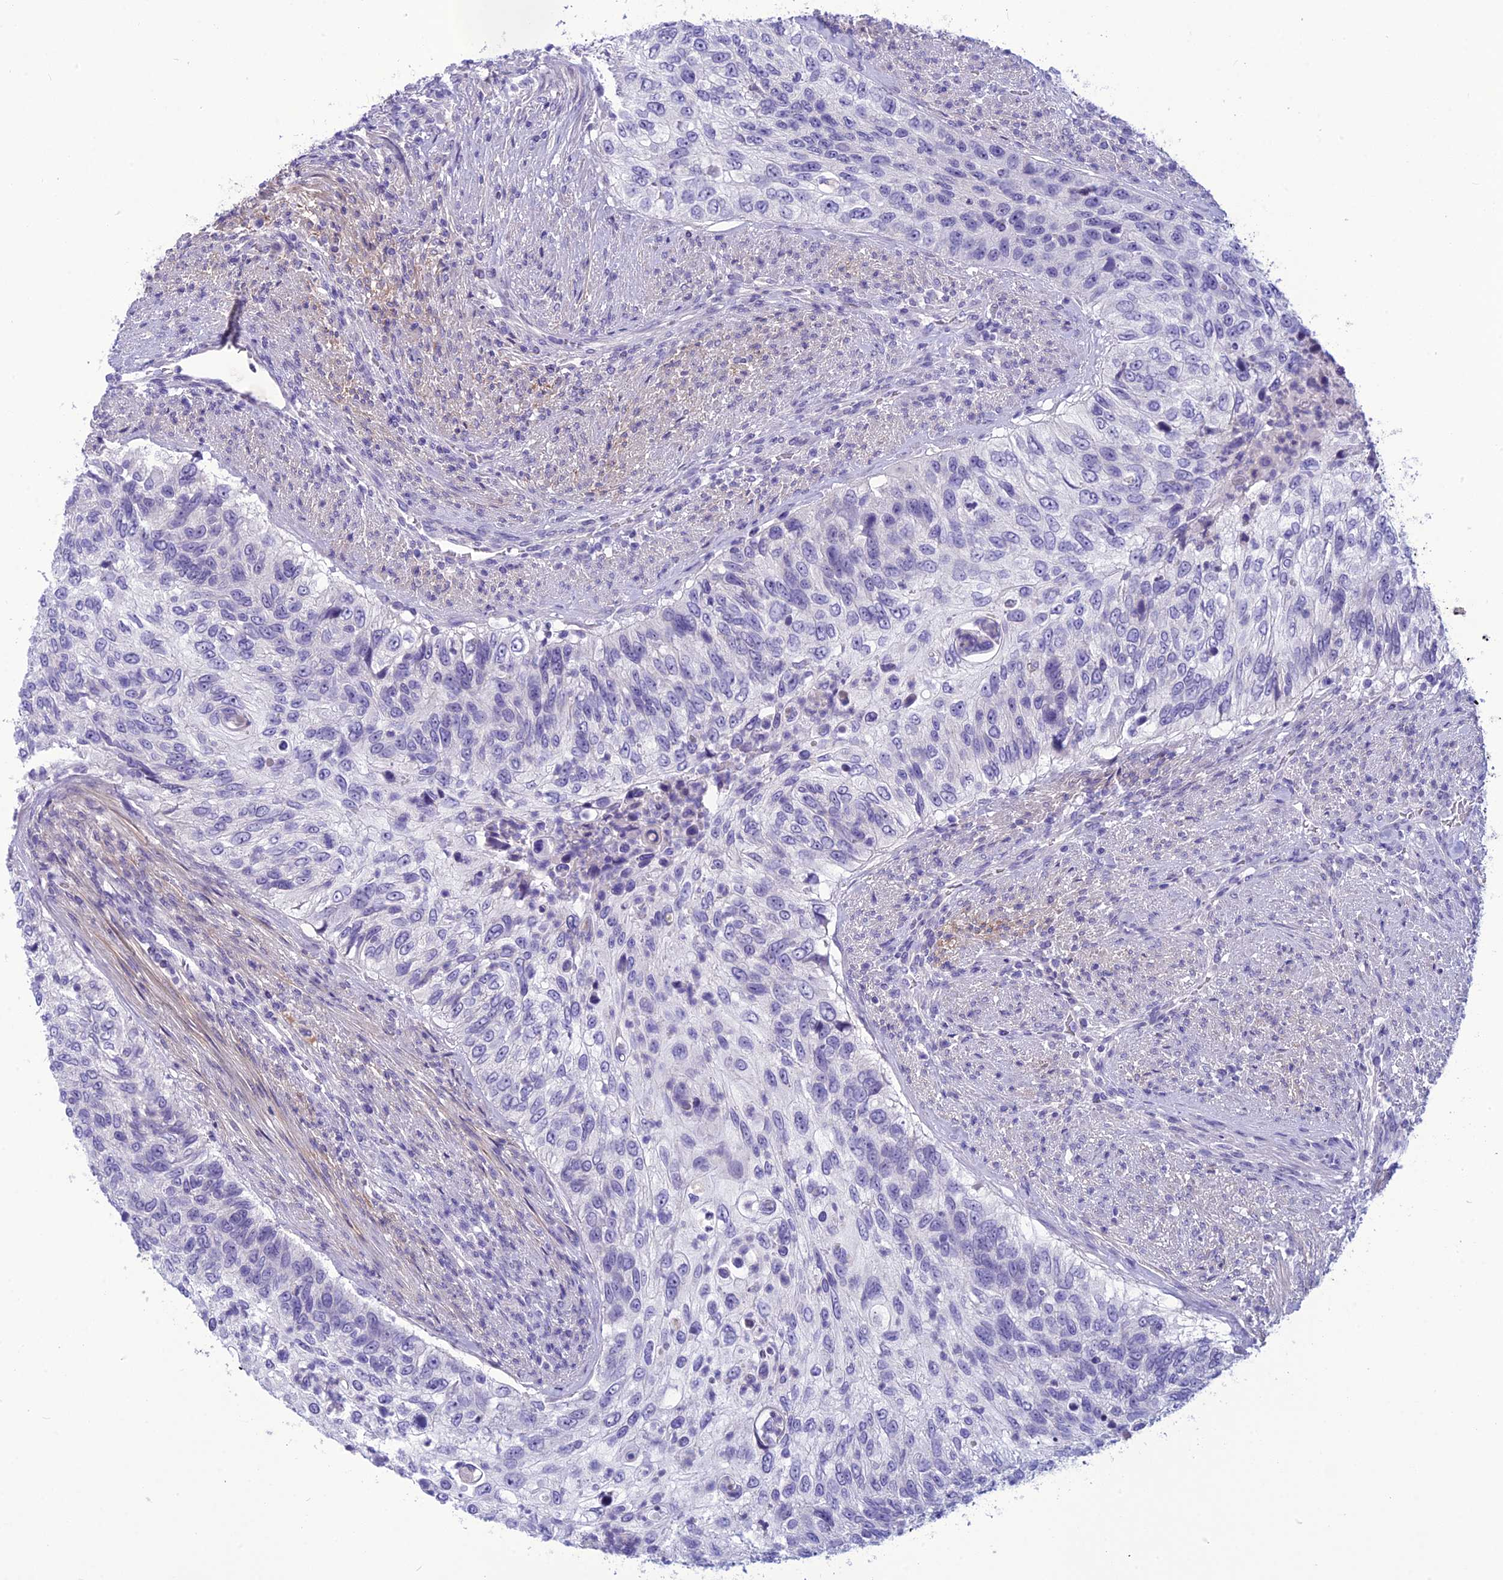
{"staining": {"intensity": "negative", "quantity": "none", "location": "none"}, "tissue": "urothelial cancer", "cell_type": "Tumor cells", "image_type": "cancer", "snomed": [{"axis": "morphology", "description": "Urothelial carcinoma, High grade"}, {"axis": "topography", "description": "Urinary bladder"}], "caption": "High power microscopy image of an immunohistochemistry histopathology image of urothelial cancer, revealing no significant positivity in tumor cells.", "gene": "BBS2", "patient": {"sex": "female", "age": 60}}